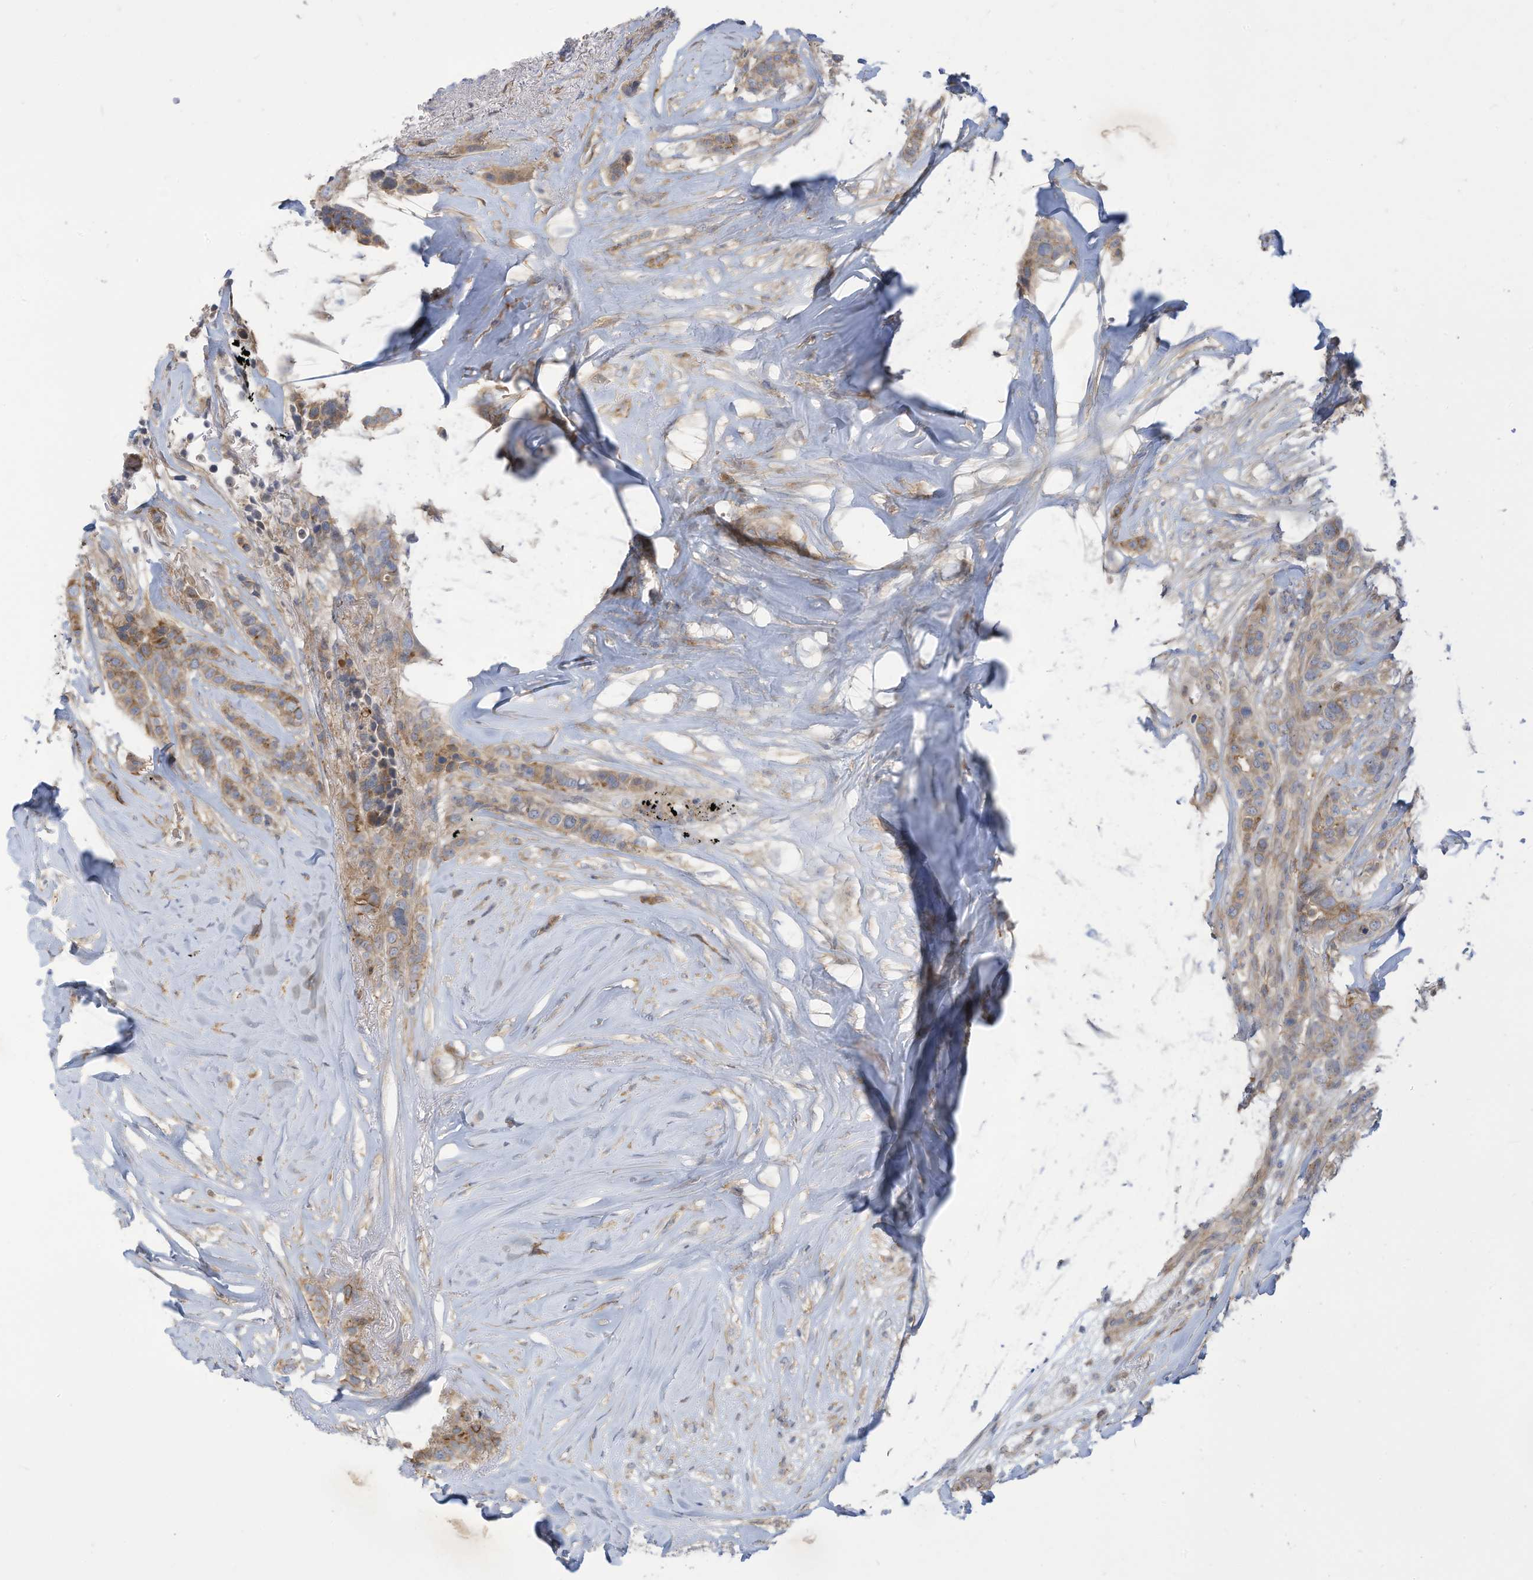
{"staining": {"intensity": "weak", "quantity": "25%-75%", "location": "cytoplasmic/membranous"}, "tissue": "breast cancer", "cell_type": "Tumor cells", "image_type": "cancer", "snomed": [{"axis": "morphology", "description": "Lobular carcinoma"}, {"axis": "topography", "description": "Breast"}], "caption": "High-power microscopy captured an immunohistochemistry (IHC) photomicrograph of lobular carcinoma (breast), revealing weak cytoplasmic/membranous expression in approximately 25%-75% of tumor cells.", "gene": "ADAT2", "patient": {"sex": "female", "age": 51}}